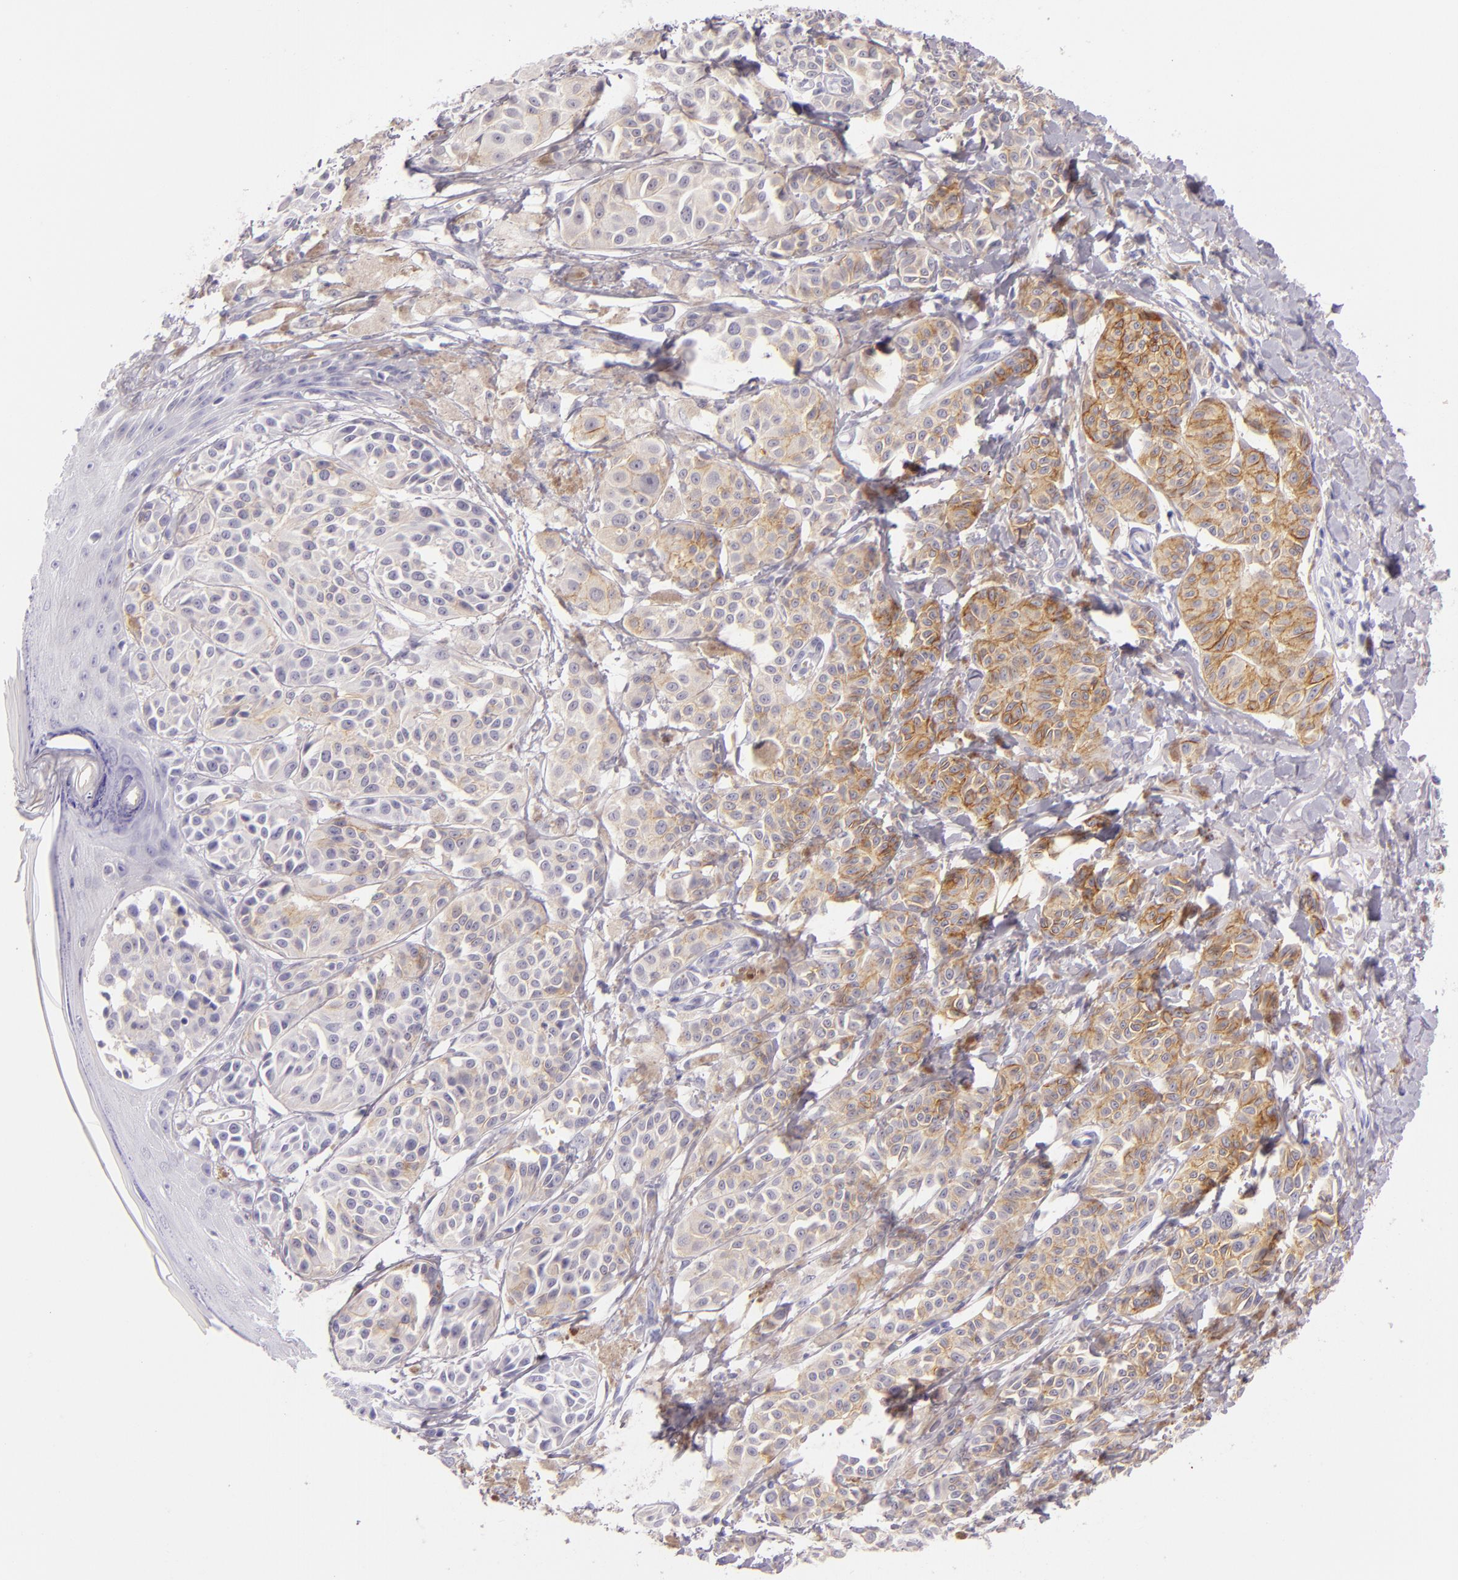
{"staining": {"intensity": "moderate", "quantity": "25%-75%", "location": "cytoplasmic/membranous"}, "tissue": "melanoma", "cell_type": "Tumor cells", "image_type": "cancer", "snomed": [{"axis": "morphology", "description": "Malignant melanoma, NOS"}, {"axis": "topography", "description": "Skin"}], "caption": "Moderate cytoplasmic/membranous positivity for a protein is seen in about 25%-75% of tumor cells of malignant melanoma using IHC.", "gene": "CEACAM1", "patient": {"sex": "male", "age": 76}}